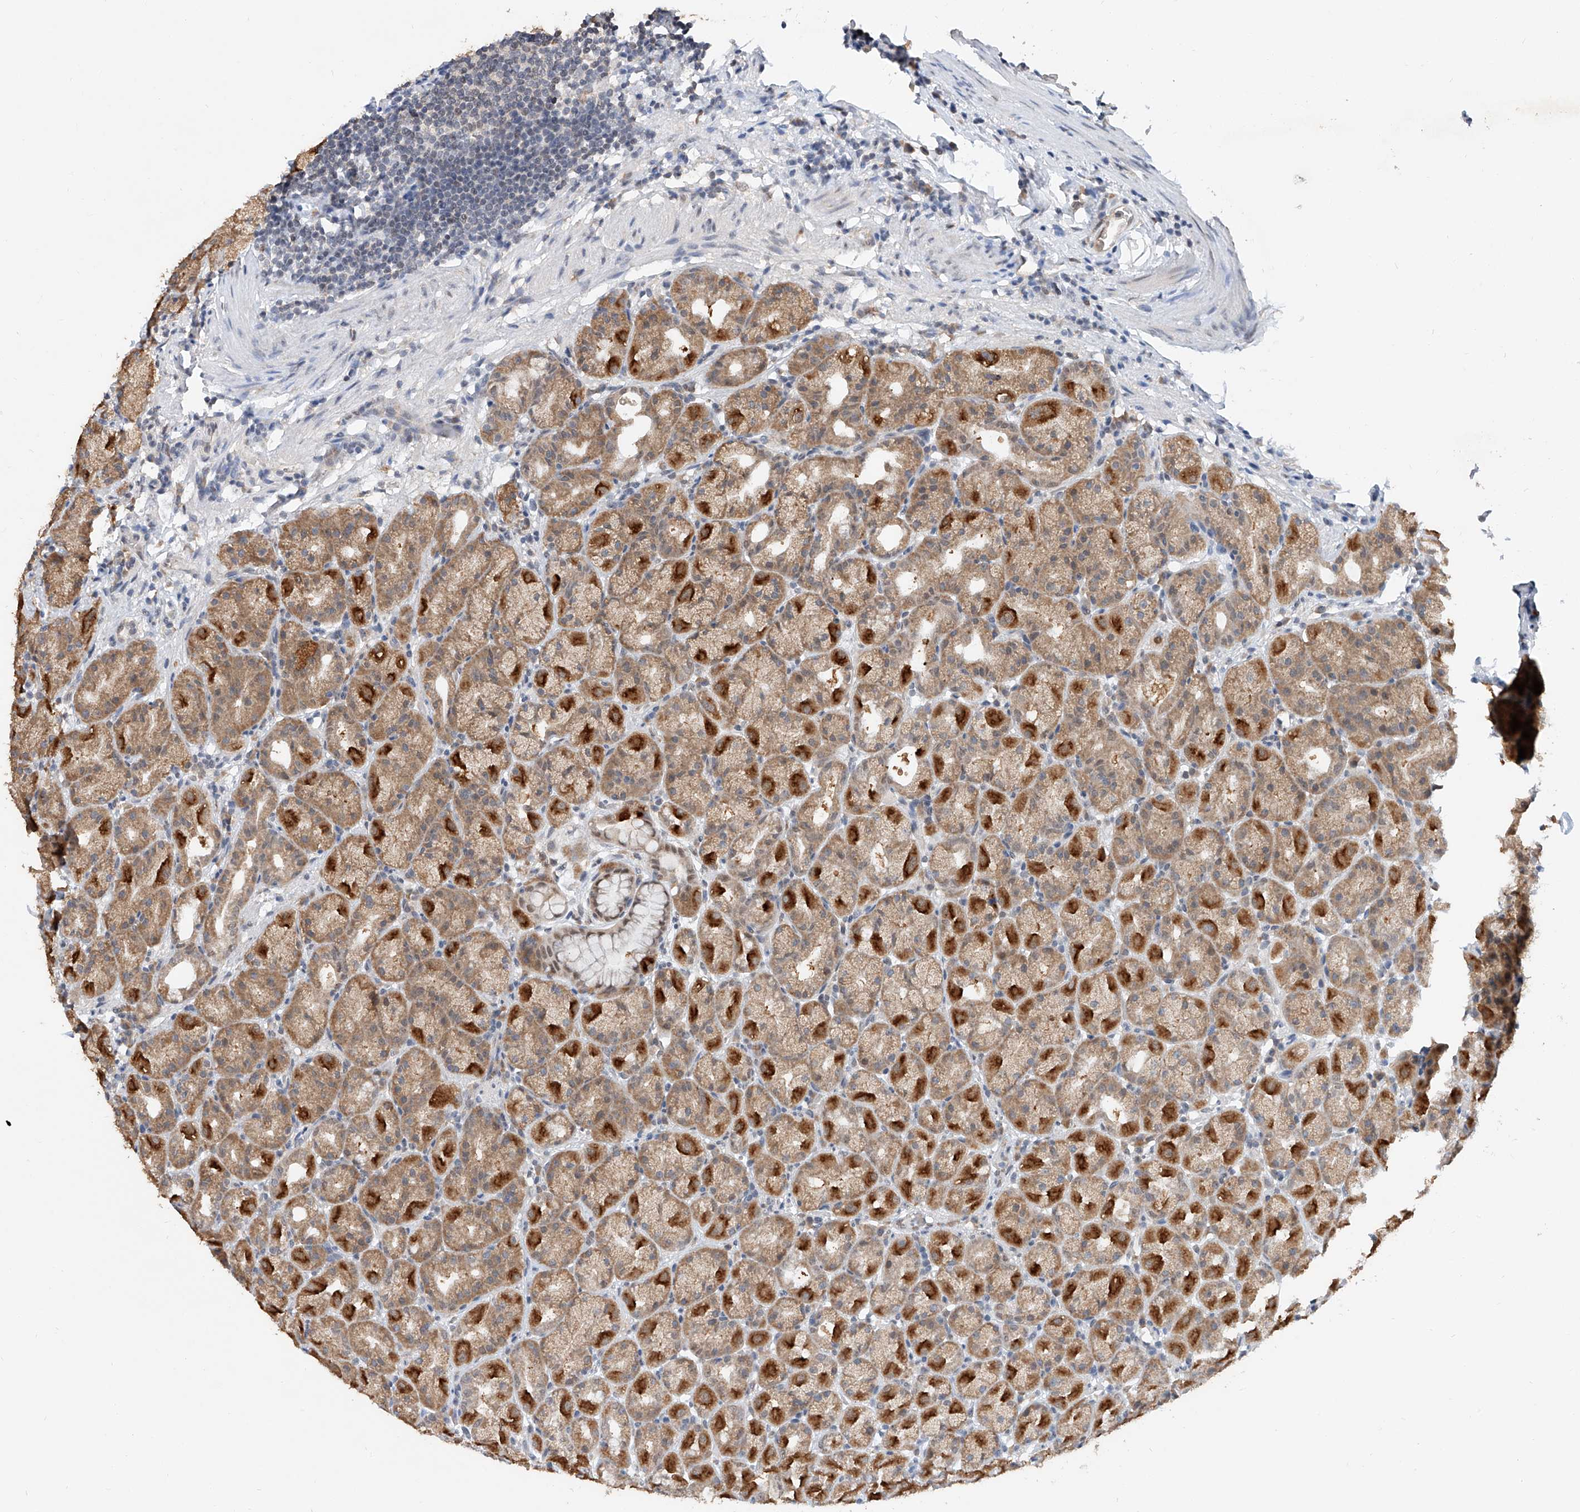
{"staining": {"intensity": "strong", "quantity": "25%-75%", "location": "cytoplasmic/membranous"}, "tissue": "stomach", "cell_type": "Glandular cells", "image_type": "normal", "snomed": [{"axis": "morphology", "description": "Normal tissue, NOS"}, {"axis": "topography", "description": "Stomach, upper"}], "caption": "The micrograph reveals staining of unremarkable stomach, revealing strong cytoplasmic/membranous protein staining (brown color) within glandular cells. (Brightfield microscopy of DAB IHC at high magnification).", "gene": "CARMIL3", "patient": {"sex": "male", "age": 68}}